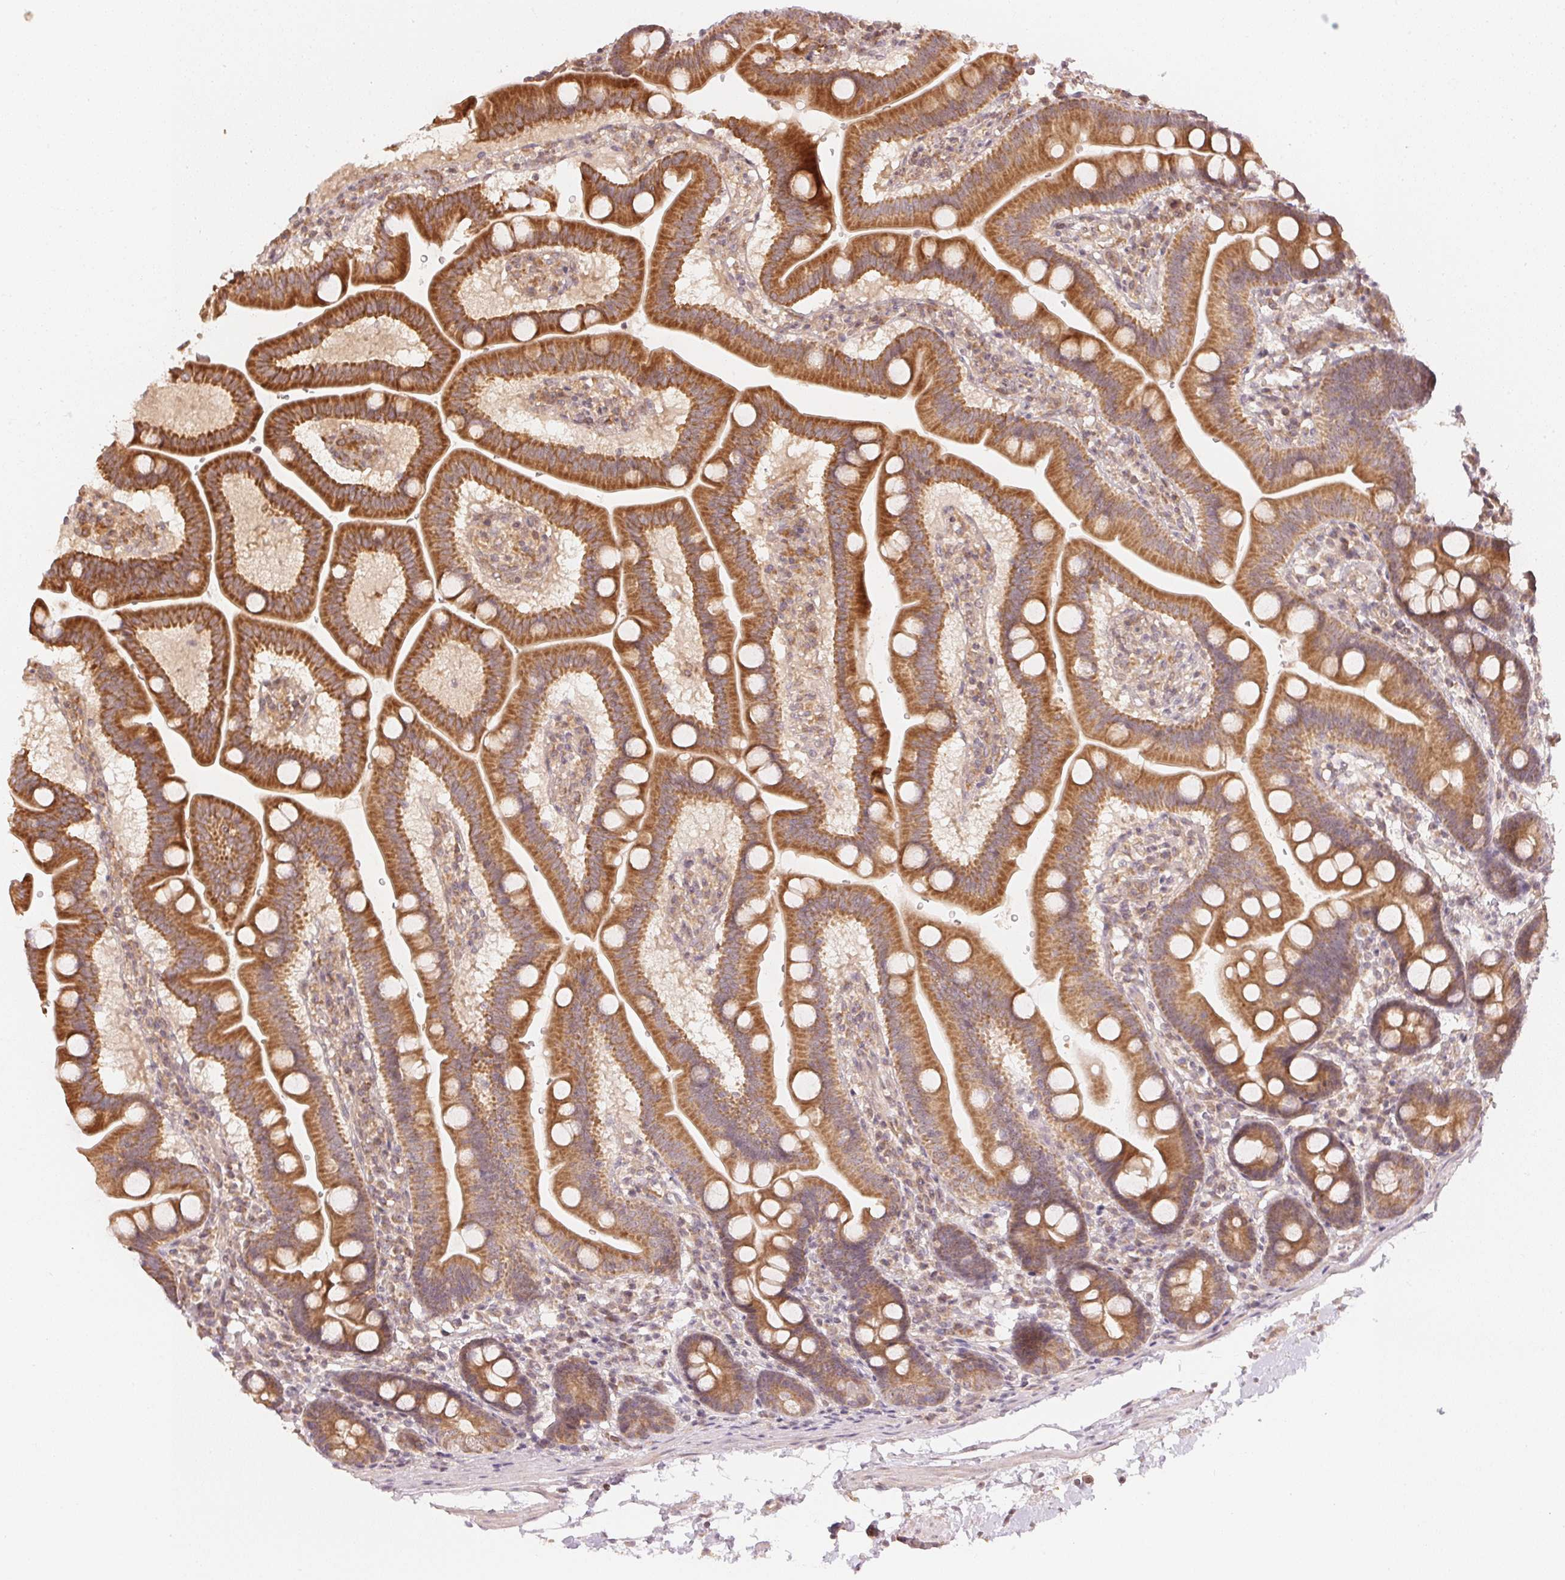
{"staining": {"intensity": "strong", "quantity": ">75%", "location": "cytoplasmic/membranous"}, "tissue": "duodenum", "cell_type": "Glandular cells", "image_type": "normal", "snomed": [{"axis": "morphology", "description": "Normal tissue, NOS"}, {"axis": "topography", "description": "Duodenum"}], "caption": "A brown stain shows strong cytoplasmic/membranous staining of a protein in glandular cells of unremarkable duodenum. (Brightfield microscopy of DAB IHC at high magnification).", "gene": "WDR54", "patient": {"sex": "male", "age": 59}}